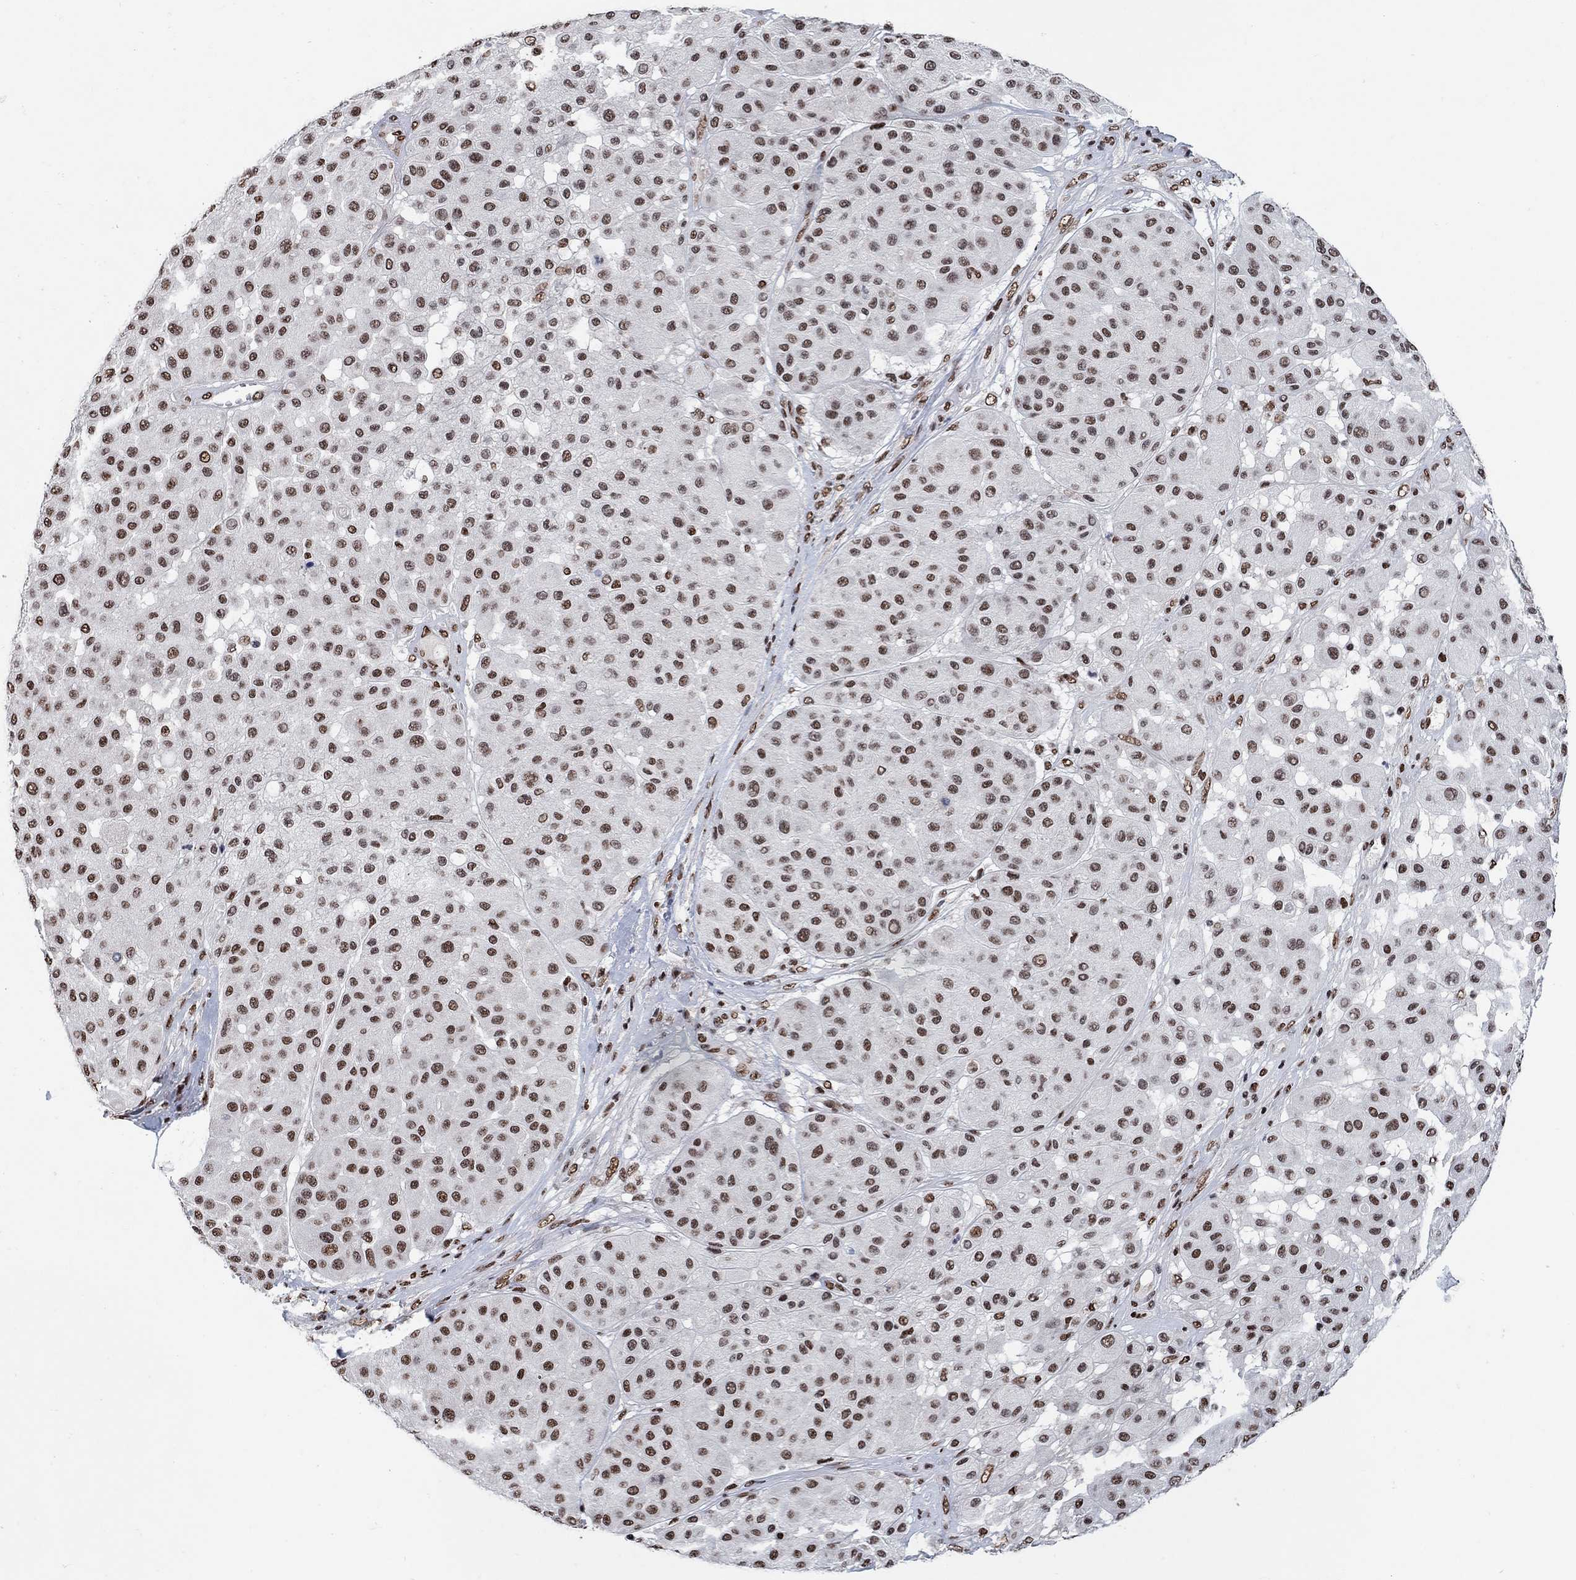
{"staining": {"intensity": "moderate", "quantity": ">75%", "location": "nuclear"}, "tissue": "melanoma", "cell_type": "Tumor cells", "image_type": "cancer", "snomed": [{"axis": "morphology", "description": "Malignant melanoma, Metastatic site"}, {"axis": "topography", "description": "Smooth muscle"}], "caption": "Immunohistochemical staining of melanoma demonstrates medium levels of moderate nuclear positivity in approximately >75% of tumor cells.", "gene": "USP39", "patient": {"sex": "male", "age": 41}}